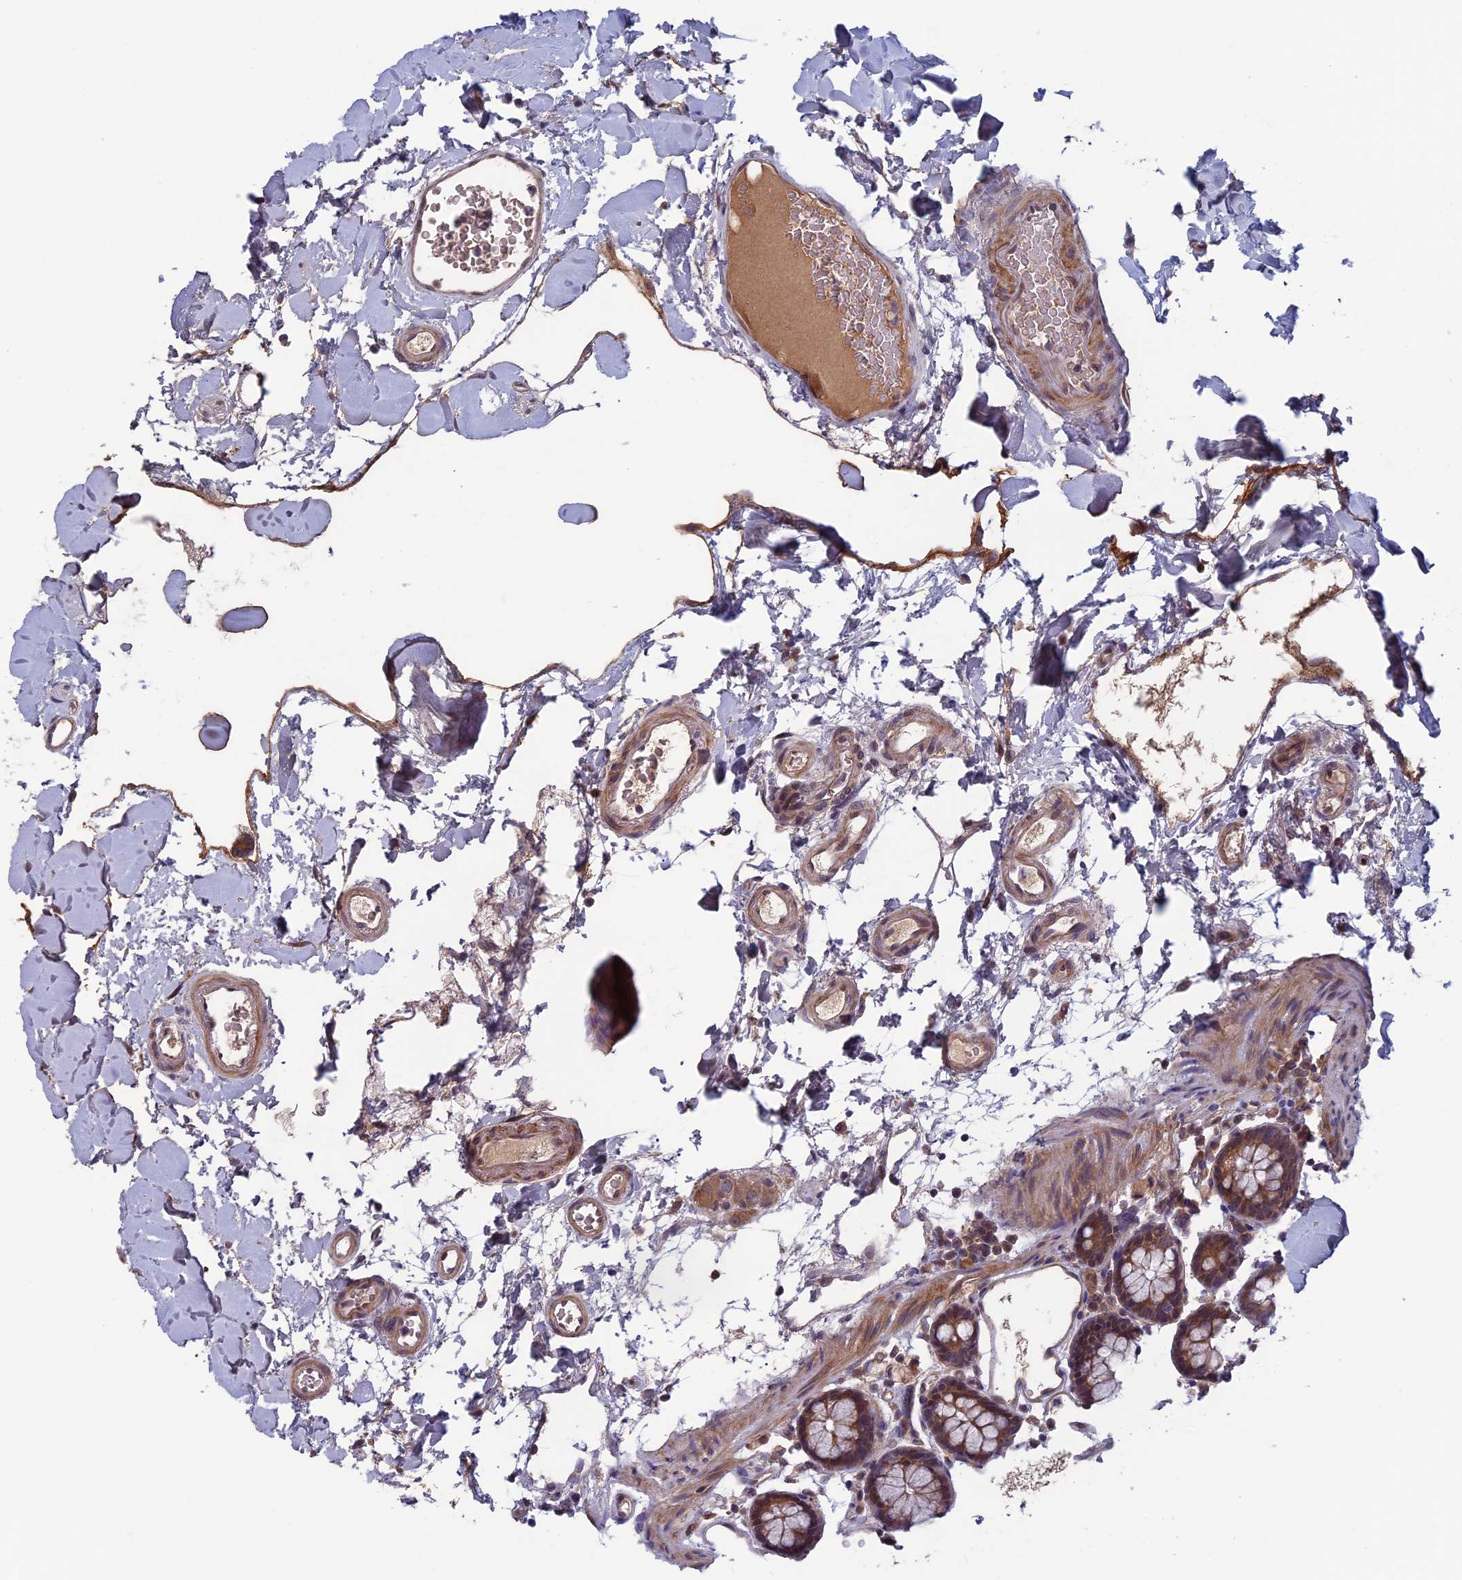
{"staining": {"intensity": "moderate", "quantity": ">75%", "location": "cytoplasmic/membranous"}, "tissue": "colon", "cell_type": "Endothelial cells", "image_type": "normal", "snomed": [{"axis": "morphology", "description": "Normal tissue, NOS"}, {"axis": "topography", "description": "Colon"}], "caption": "Protein analysis of benign colon demonstrates moderate cytoplasmic/membranous staining in about >75% of endothelial cells. The staining was performed using DAB (3,3'-diaminobenzidine) to visualize the protein expression in brown, while the nuclei were stained in blue with hematoxylin (Magnification: 20x).", "gene": "FADS1", "patient": {"sex": "male", "age": 75}}